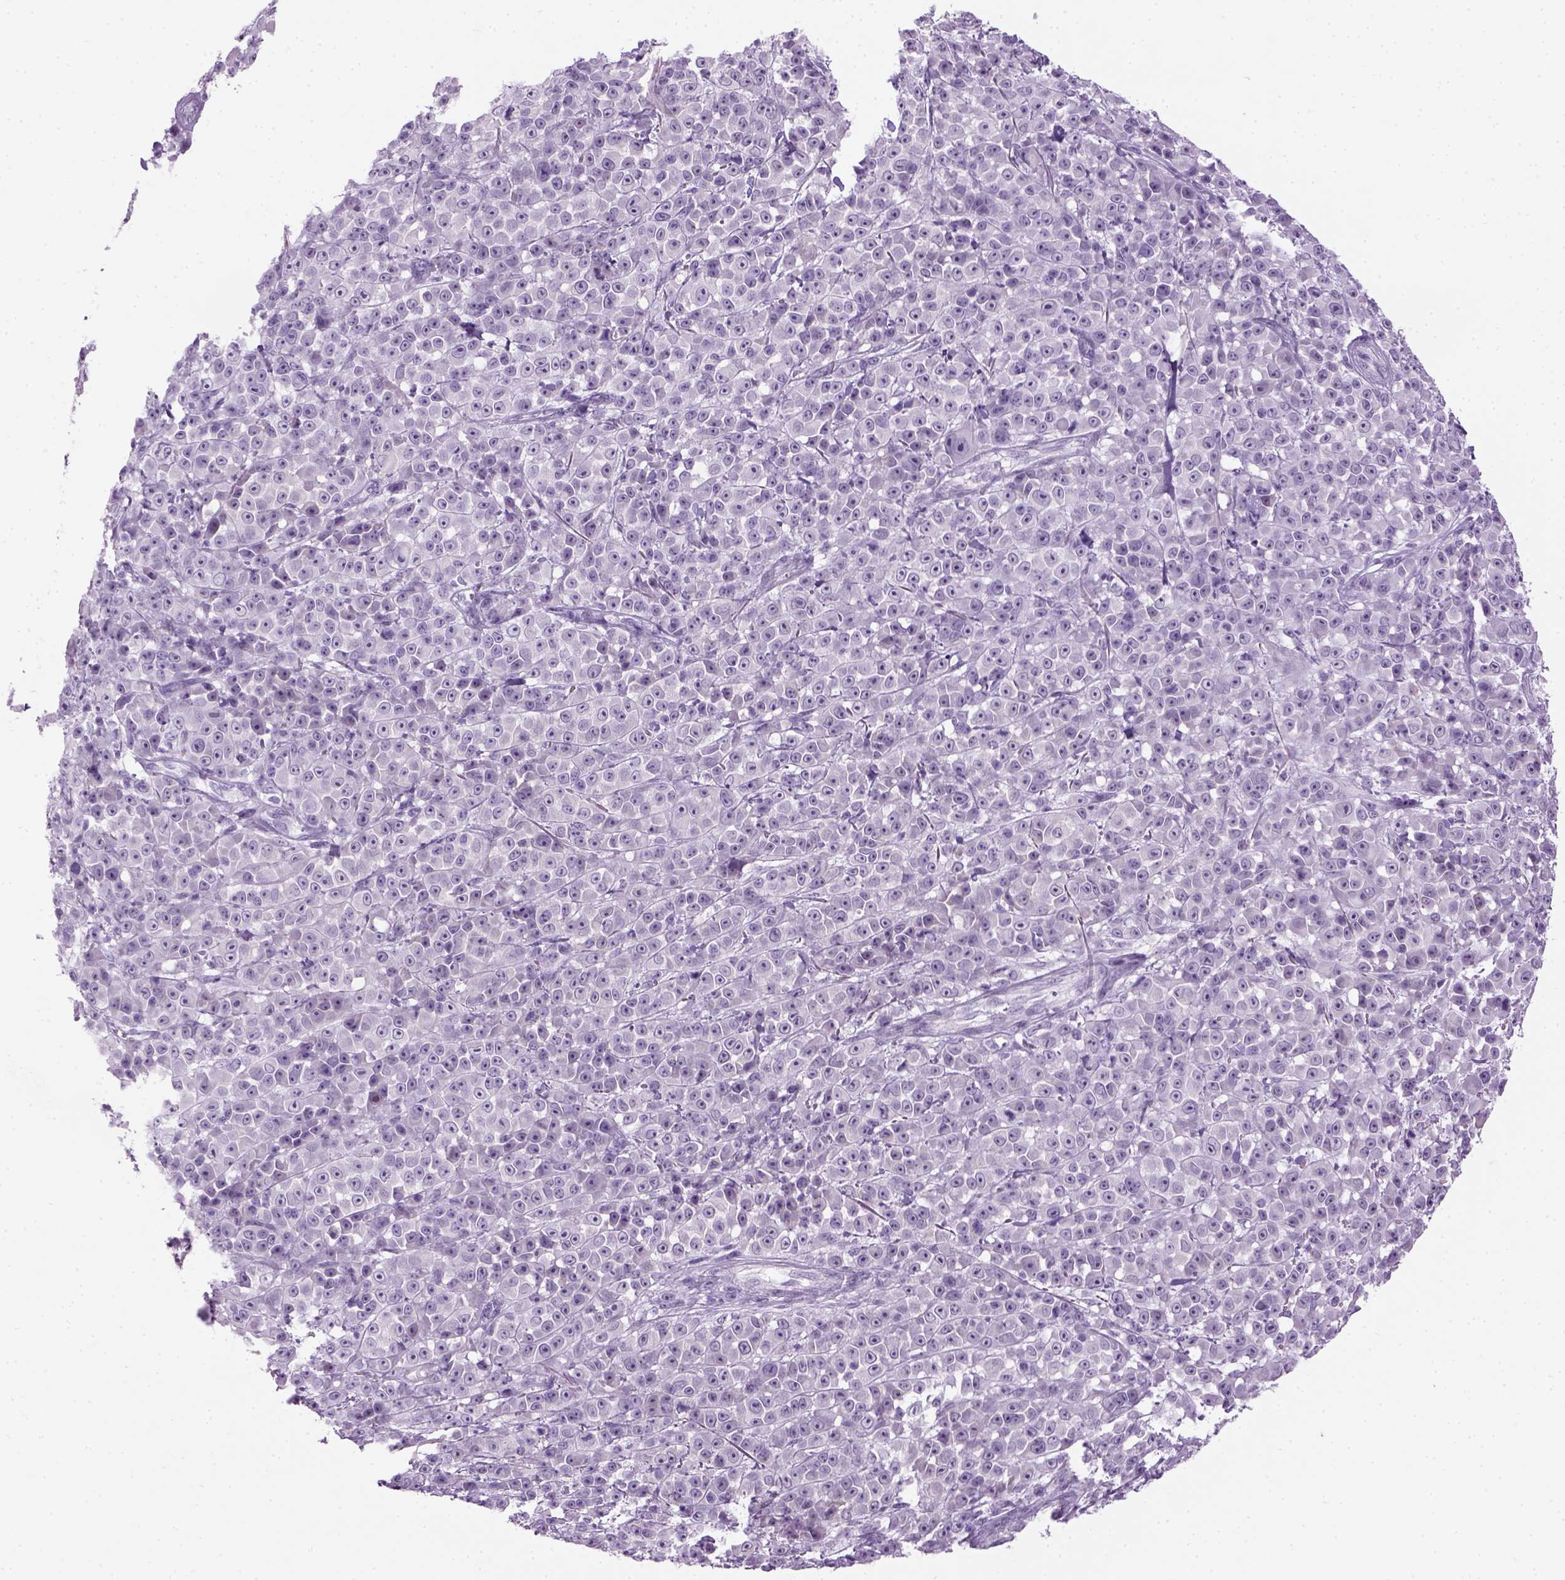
{"staining": {"intensity": "negative", "quantity": "none", "location": "none"}, "tissue": "melanoma", "cell_type": "Tumor cells", "image_type": "cancer", "snomed": [{"axis": "morphology", "description": "Malignant melanoma, NOS"}, {"axis": "topography", "description": "Skin"}, {"axis": "topography", "description": "Skin of back"}], "caption": "Malignant melanoma was stained to show a protein in brown. There is no significant expression in tumor cells.", "gene": "GABRB2", "patient": {"sex": "male", "age": 91}}